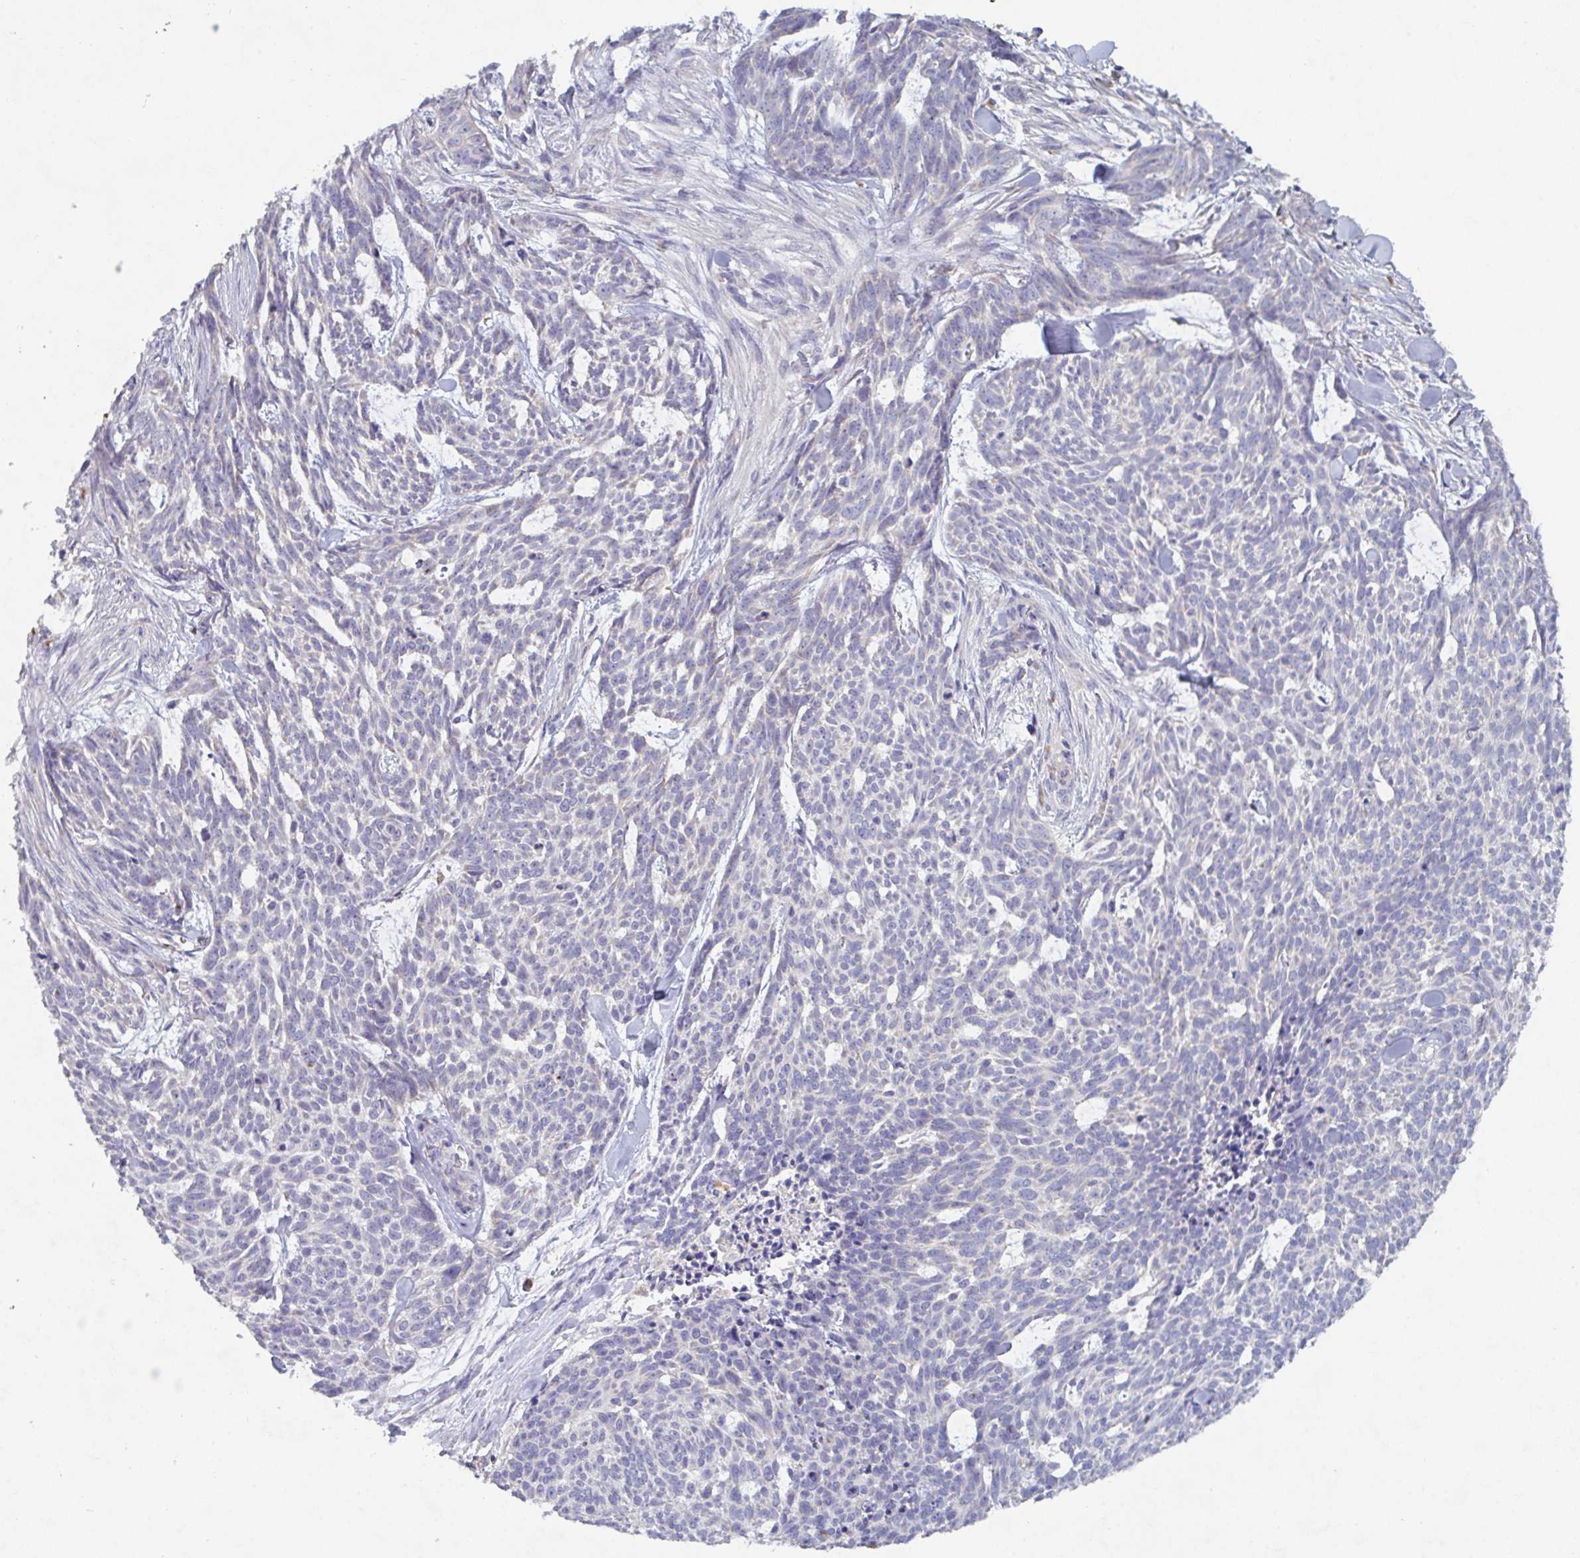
{"staining": {"intensity": "negative", "quantity": "none", "location": "none"}, "tissue": "skin cancer", "cell_type": "Tumor cells", "image_type": "cancer", "snomed": [{"axis": "morphology", "description": "Basal cell carcinoma"}, {"axis": "topography", "description": "Skin"}], "caption": "Skin cancer (basal cell carcinoma) was stained to show a protein in brown. There is no significant staining in tumor cells.", "gene": "GALNT13", "patient": {"sex": "female", "age": 93}}